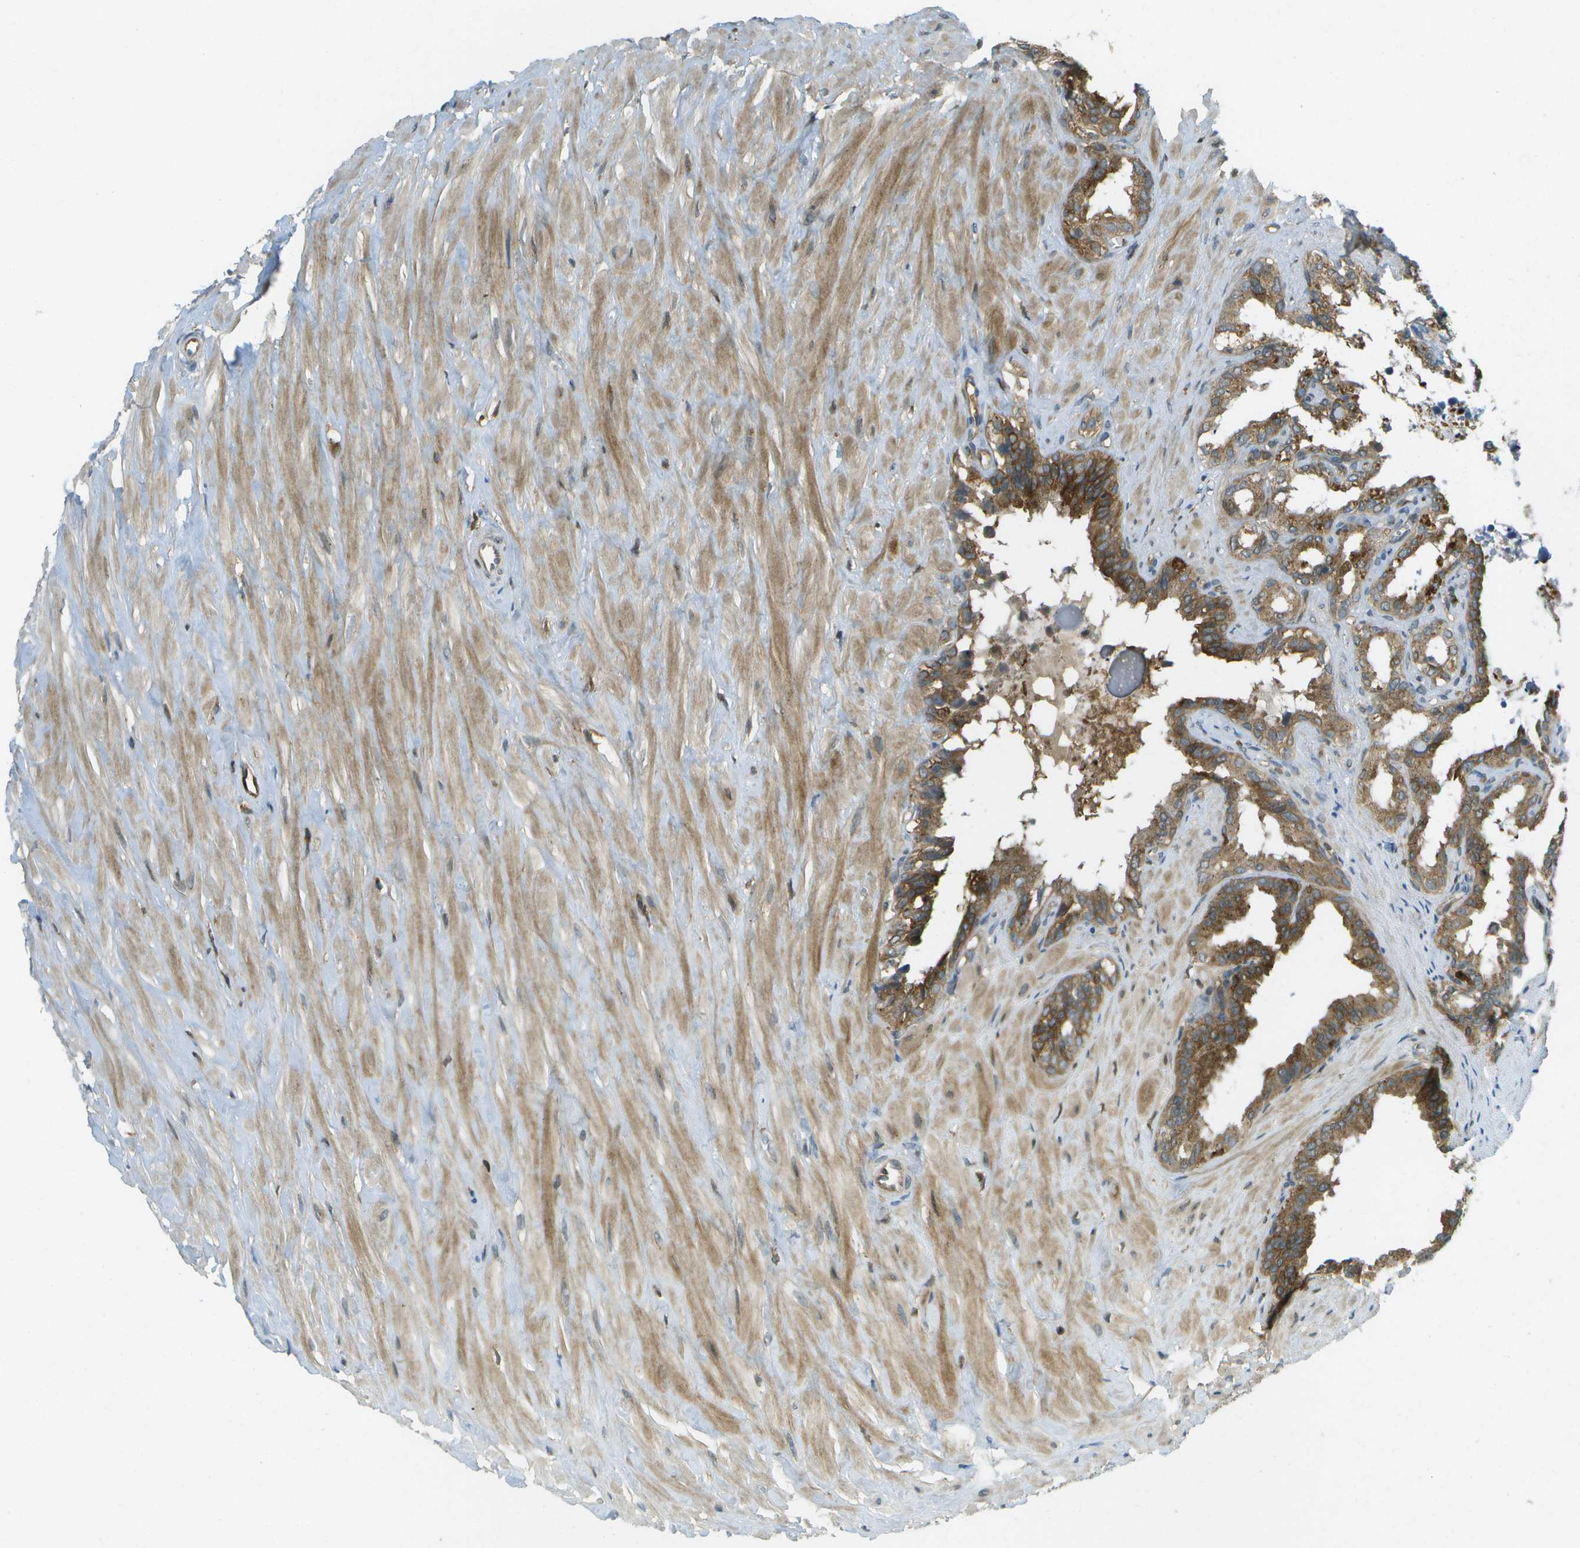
{"staining": {"intensity": "moderate", "quantity": "25%-75%", "location": "cytoplasmic/membranous"}, "tissue": "seminal vesicle", "cell_type": "Glandular cells", "image_type": "normal", "snomed": [{"axis": "morphology", "description": "Normal tissue, NOS"}, {"axis": "topography", "description": "Seminal veicle"}], "caption": "Seminal vesicle stained with immunohistochemistry (IHC) demonstrates moderate cytoplasmic/membranous staining in approximately 25%-75% of glandular cells. The protein is stained brown, and the nuclei are stained in blue (DAB (3,3'-diaminobenzidine) IHC with brightfield microscopy, high magnification).", "gene": "TMTC1", "patient": {"sex": "male", "age": 64}}